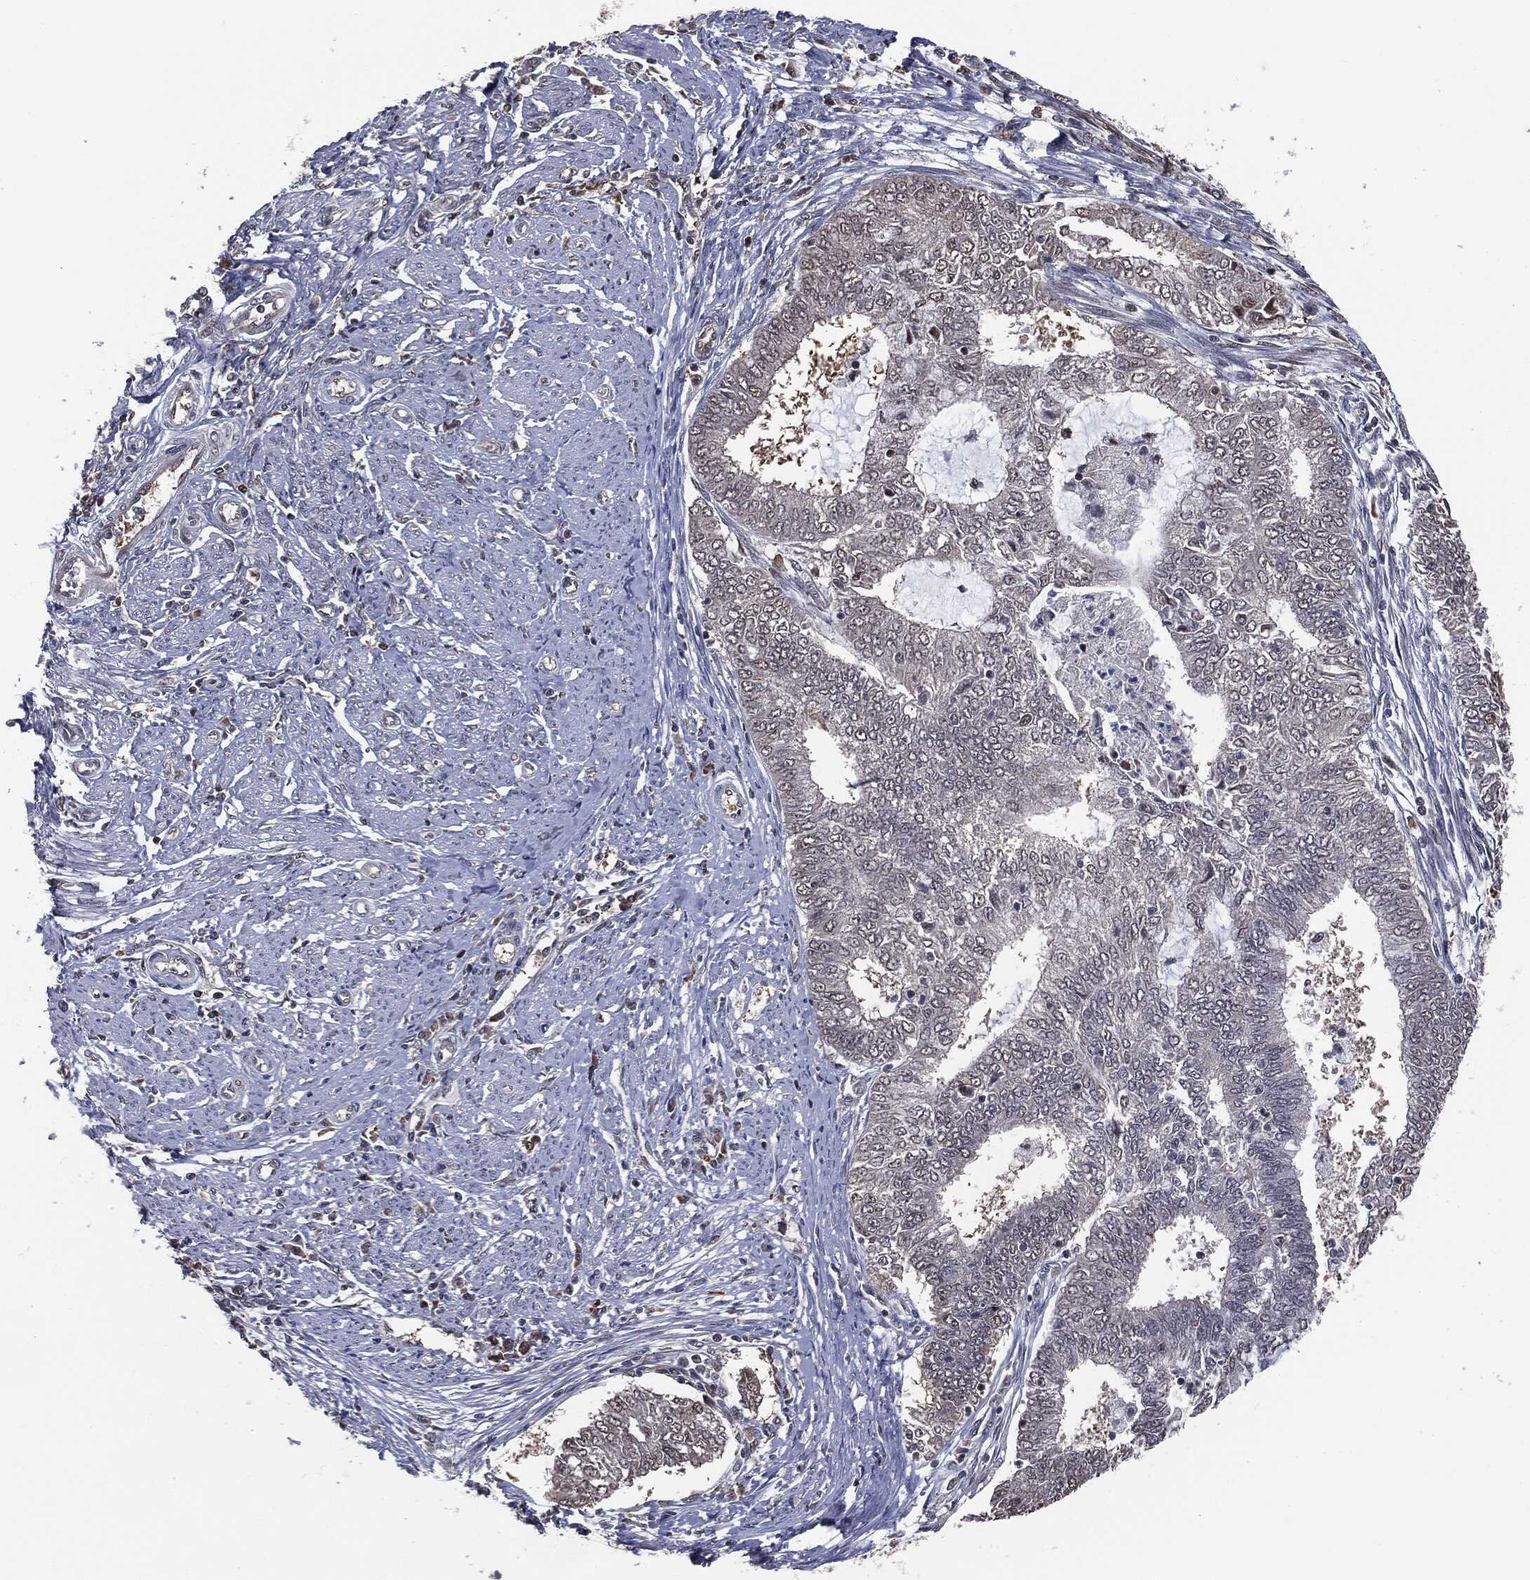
{"staining": {"intensity": "negative", "quantity": "none", "location": "none"}, "tissue": "endometrial cancer", "cell_type": "Tumor cells", "image_type": "cancer", "snomed": [{"axis": "morphology", "description": "Adenocarcinoma, NOS"}, {"axis": "topography", "description": "Endometrium"}], "caption": "DAB immunohistochemical staining of human endometrial adenocarcinoma demonstrates no significant expression in tumor cells.", "gene": "SHLD2", "patient": {"sex": "female", "age": 62}}